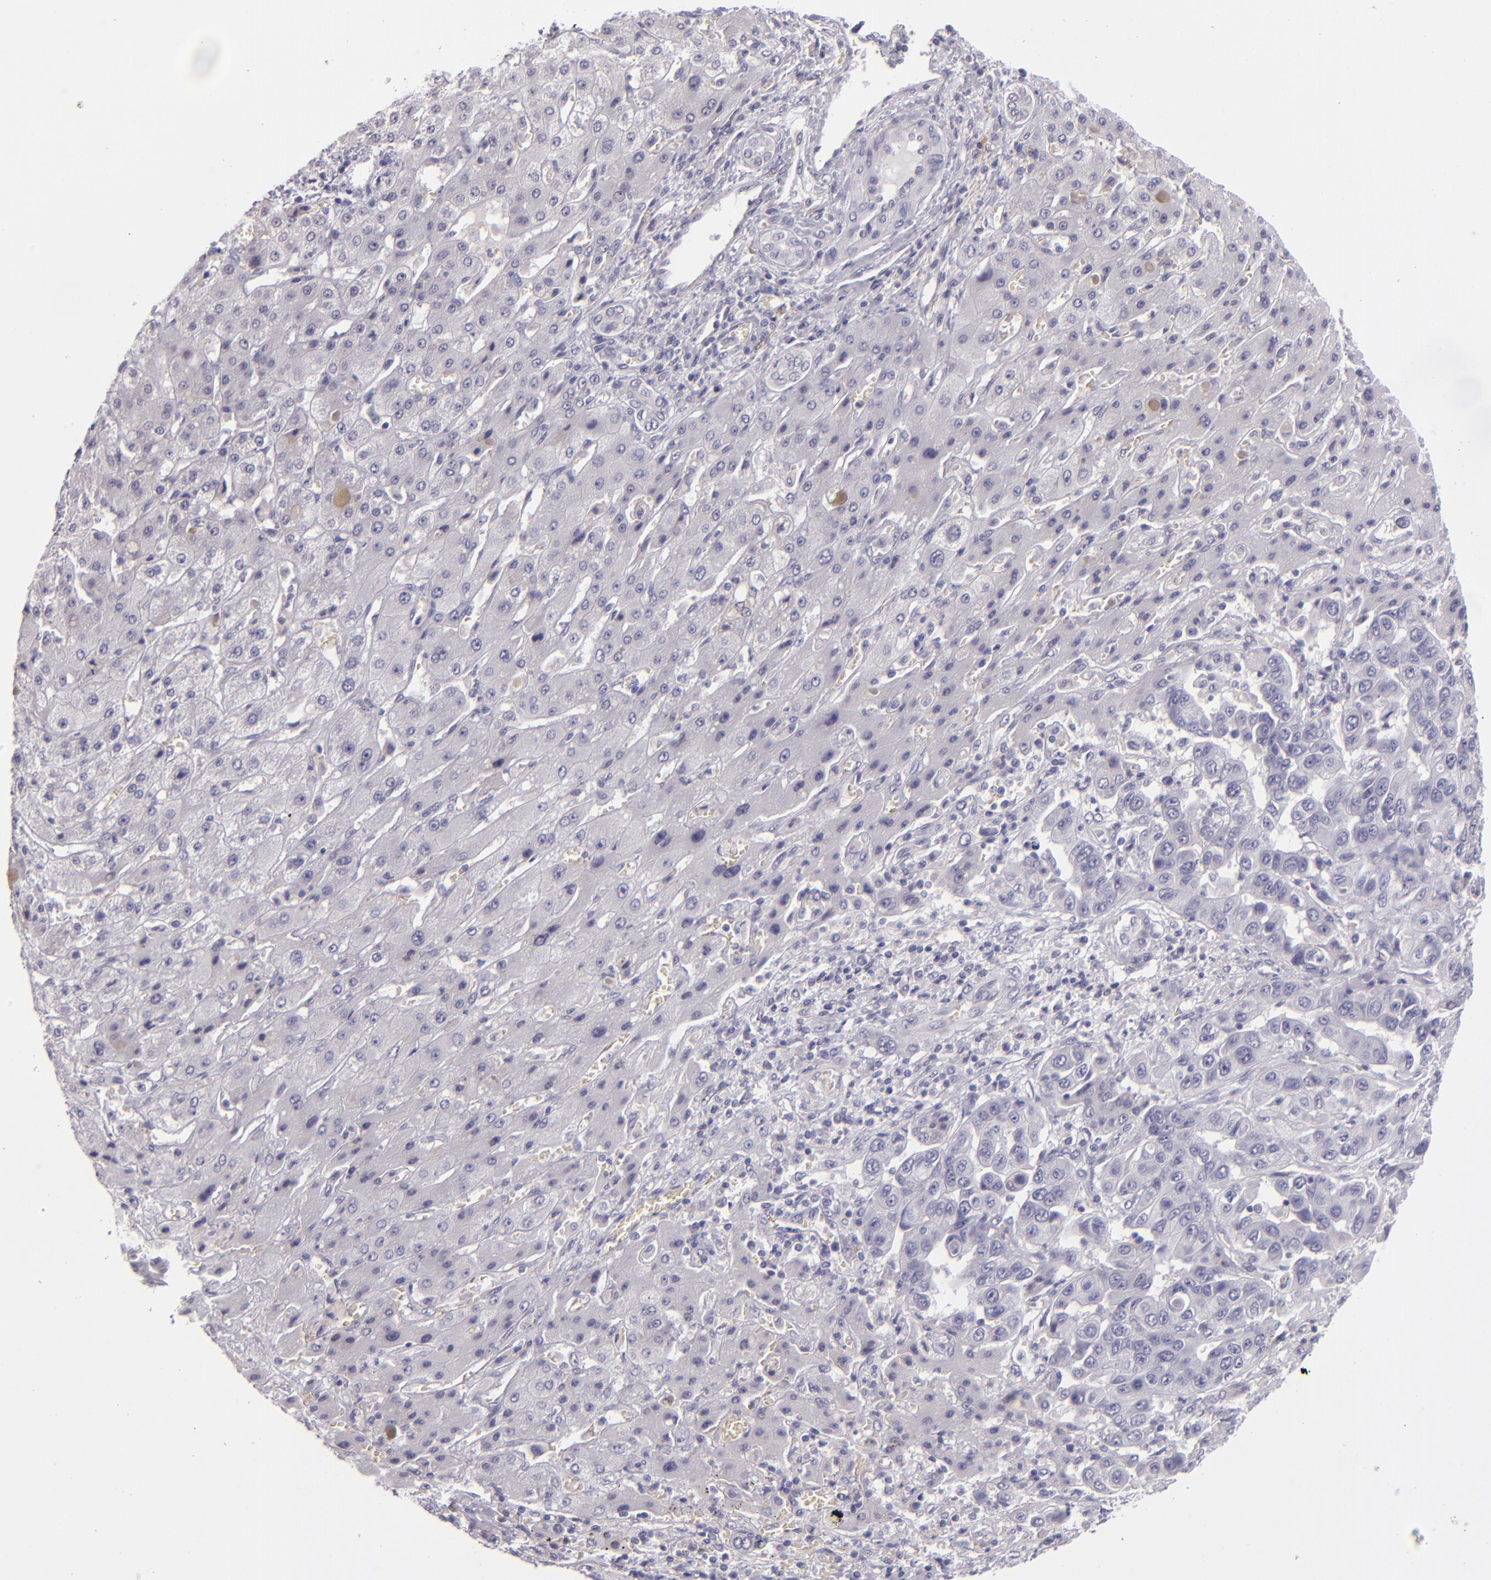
{"staining": {"intensity": "negative", "quantity": "none", "location": "none"}, "tissue": "liver cancer", "cell_type": "Tumor cells", "image_type": "cancer", "snomed": [{"axis": "morphology", "description": "Cholangiocarcinoma"}, {"axis": "topography", "description": "Liver"}], "caption": "A high-resolution image shows immunohistochemistry staining of liver cancer, which displays no significant positivity in tumor cells.", "gene": "SNCB", "patient": {"sex": "female", "age": 52}}